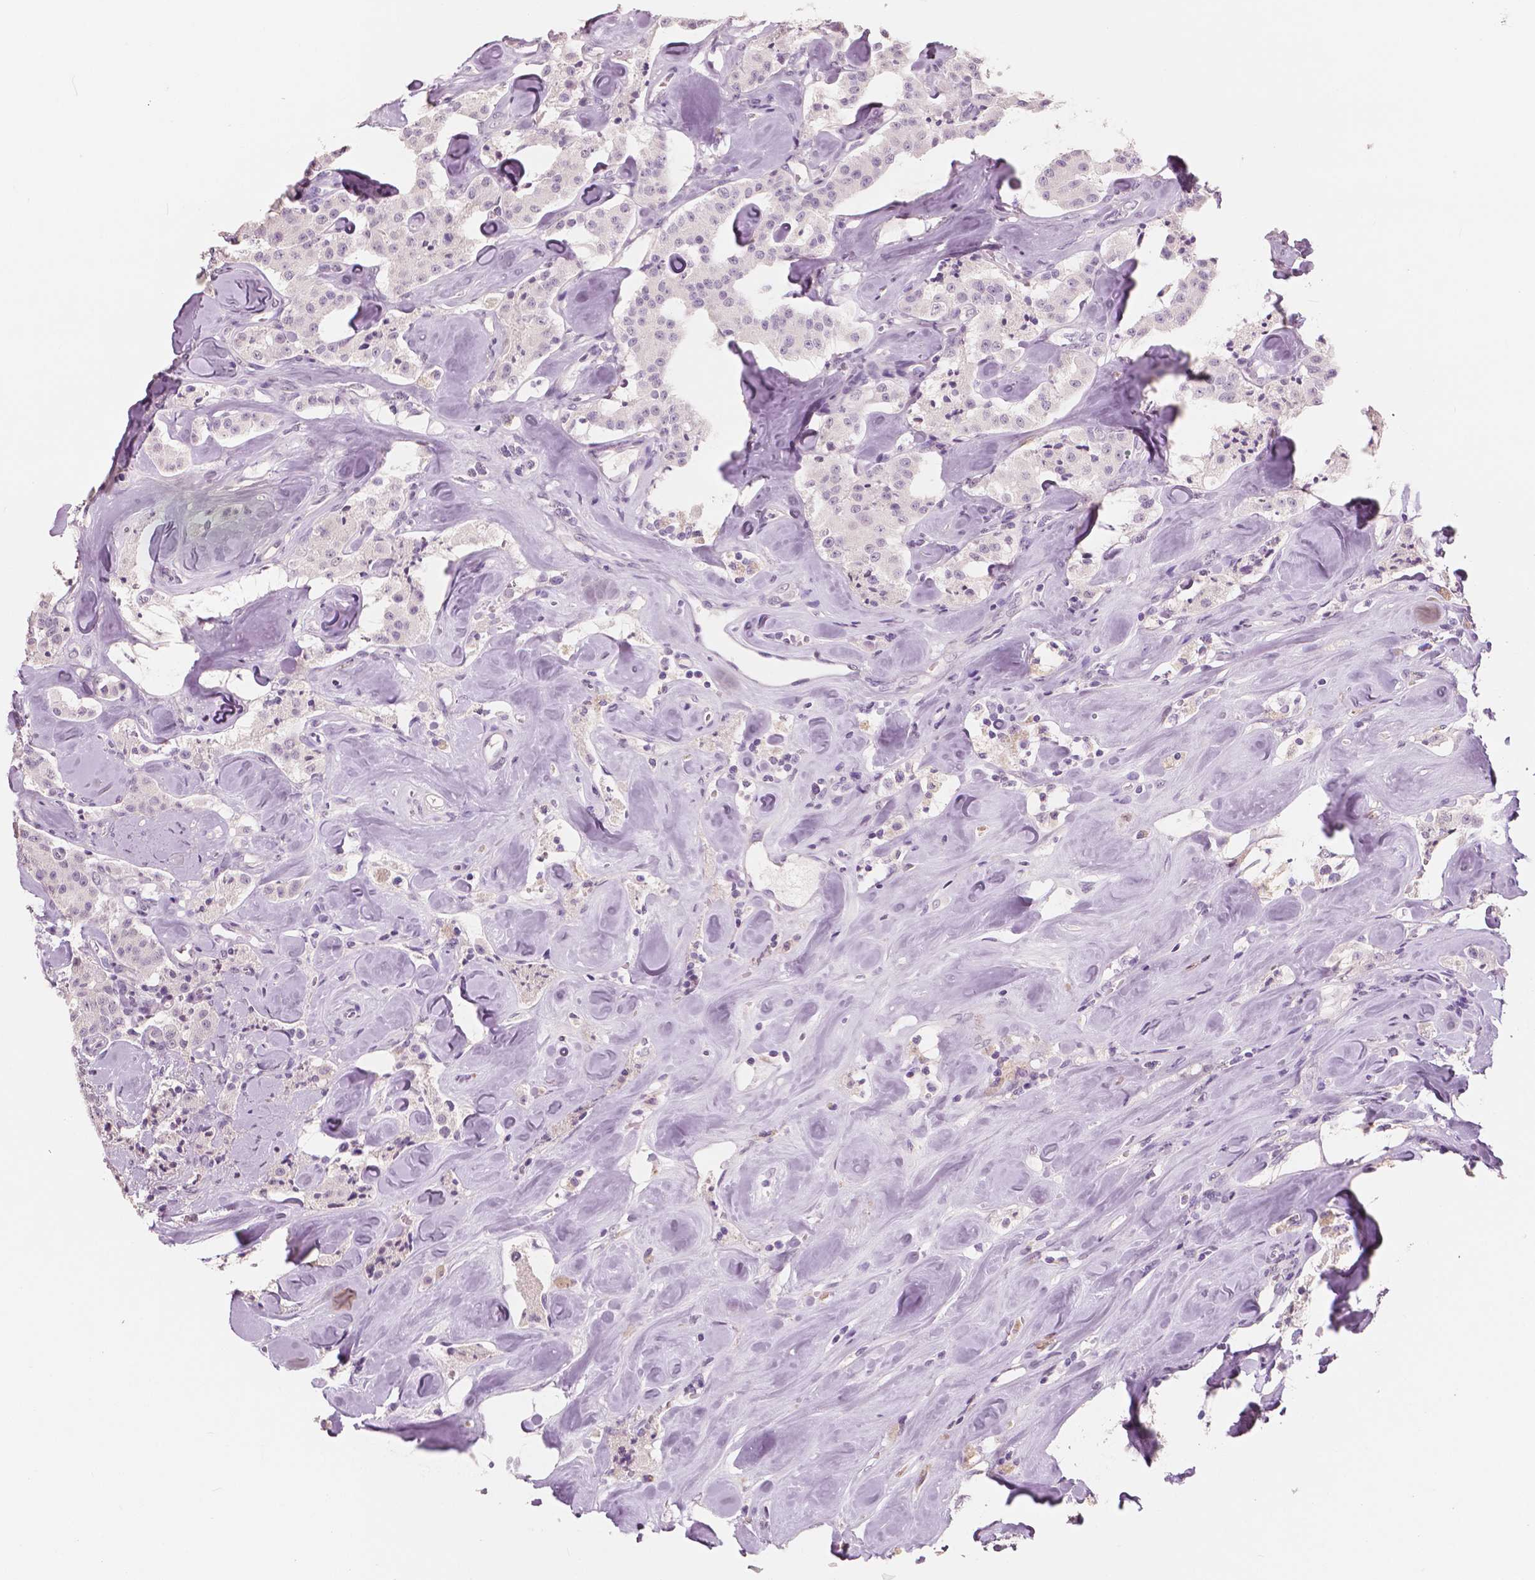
{"staining": {"intensity": "negative", "quantity": "none", "location": "none"}, "tissue": "carcinoid", "cell_type": "Tumor cells", "image_type": "cancer", "snomed": [{"axis": "morphology", "description": "Carcinoid, malignant, NOS"}, {"axis": "topography", "description": "Pancreas"}], "caption": "Human carcinoid stained for a protein using immunohistochemistry (IHC) shows no expression in tumor cells.", "gene": "NECAB1", "patient": {"sex": "male", "age": 41}}